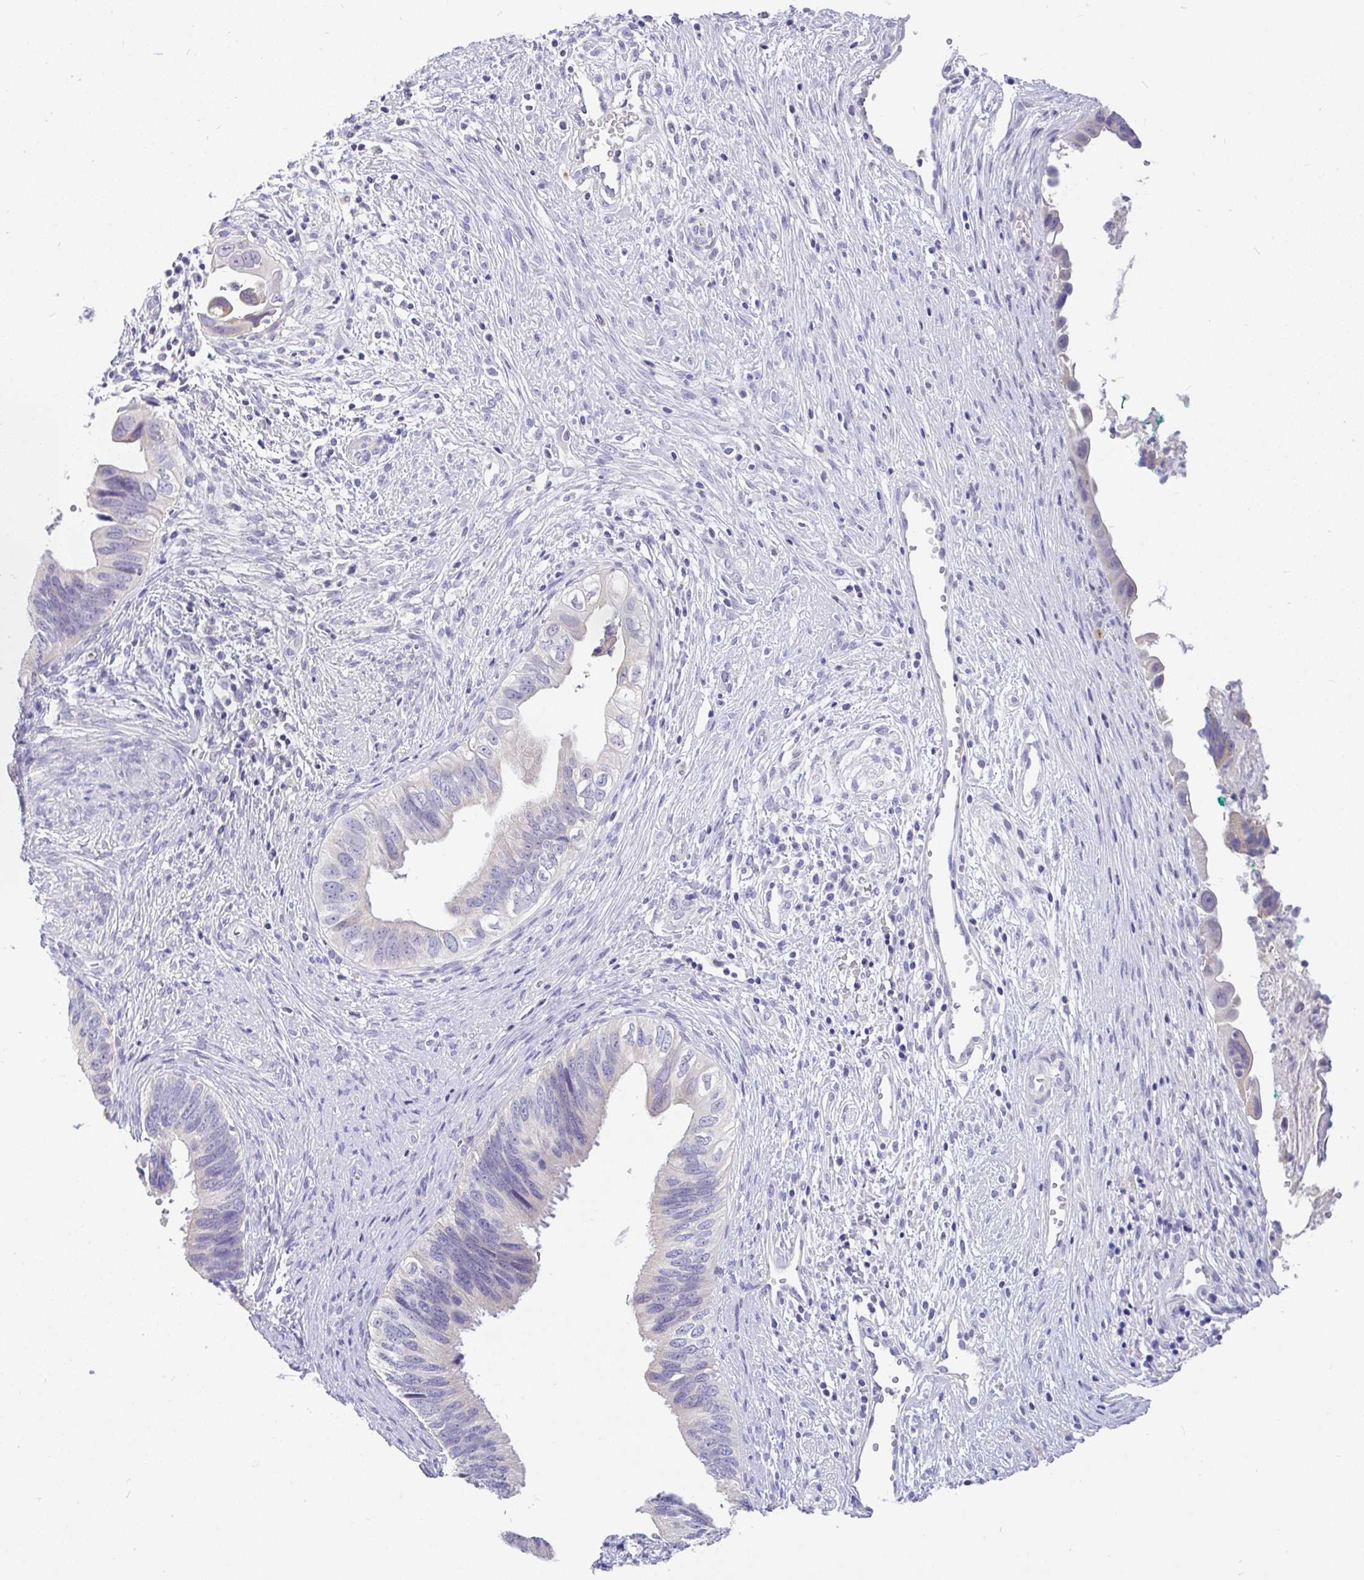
{"staining": {"intensity": "negative", "quantity": "none", "location": "none"}, "tissue": "cervical cancer", "cell_type": "Tumor cells", "image_type": "cancer", "snomed": [{"axis": "morphology", "description": "Adenocarcinoma, NOS"}, {"axis": "topography", "description": "Cervix"}], "caption": "A high-resolution micrograph shows IHC staining of adenocarcinoma (cervical), which displays no significant positivity in tumor cells. The staining was performed using DAB (3,3'-diaminobenzidine) to visualize the protein expression in brown, while the nuclei were stained in blue with hematoxylin (Magnification: 20x).", "gene": "INTS5", "patient": {"sex": "female", "age": 42}}